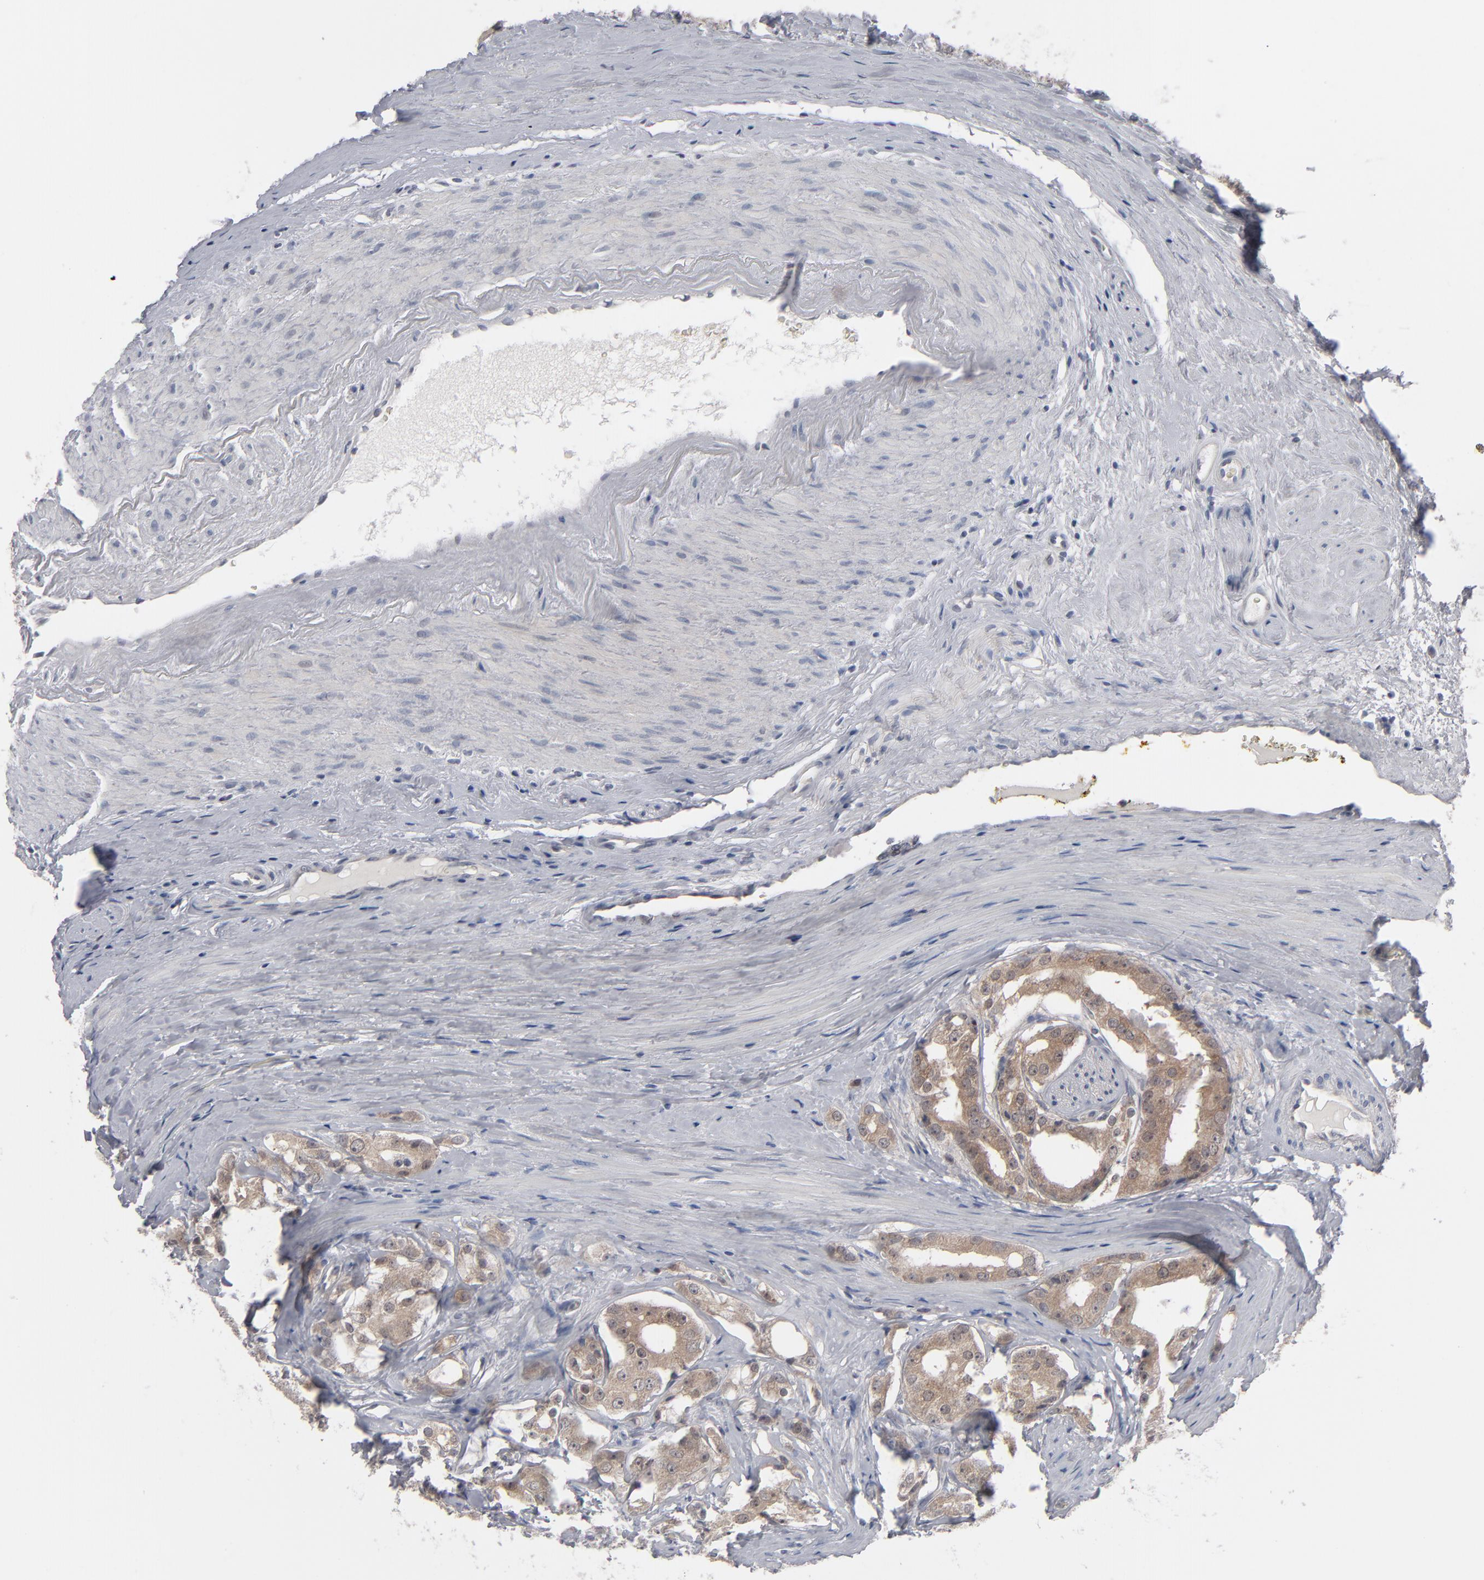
{"staining": {"intensity": "strong", "quantity": ">75%", "location": "cytoplasmic/membranous"}, "tissue": "prostate cancer", "cell_type": "Tumor cells", "image_type": "cancer", "snomed": [{"axis": "morphology", "description": "Adenocarcinoma, High grade"}, {"axis": "topography", "description": "Prostate"}], "caption": "This histopathology image exhibits immunohistochemistry staining of prostate cancer (high-grade adenocarcinoma), with high strong cytoplasmic/membranous positivity in about >75% of tumor cells.", "gene": "POF1B", "patient": {"sex": "male", "age": 68}}